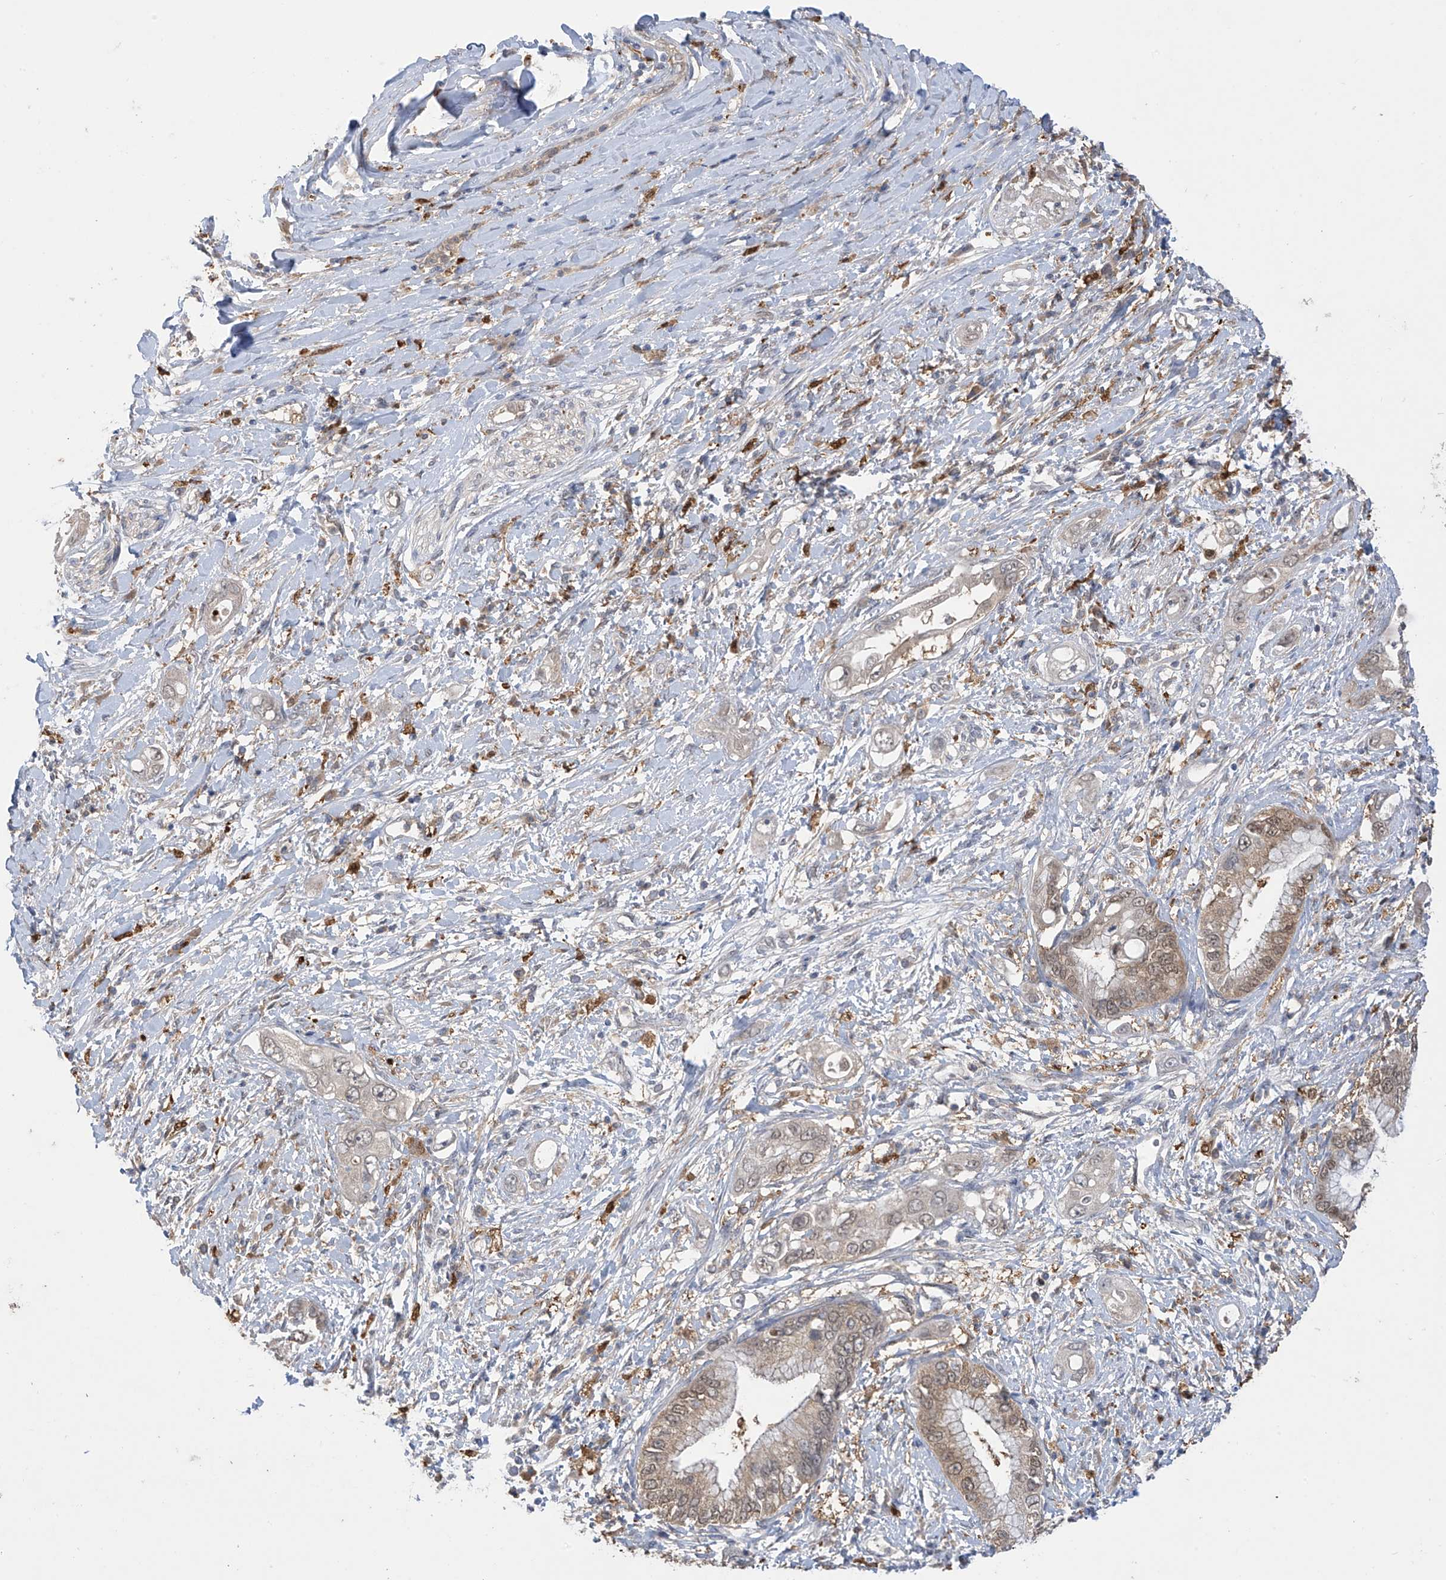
{"staining": {"intensity": "moderate", "quantity": ">75%", "location": "cytoplasmic/membranous,nuclear"}, "tissue": "pancreatic cancer", "cell_type": "Tumor cells", "image_type": "cancer", "snomed": [{"axis": "morphology", "description": "Inflammation, NOS"}, {"axis": "morphology", "description": "Adenocarcinoma, NOS"}, {"axis": "topography", "description": "Pancreas"}], "caption": "Human adenocarcinoma (pancreatic) stained for a protein (brown) displays moderate cytoplasmic/membranous and nuclear positive expression in approximately >75% of tumor cells.", "gene": "IDH1", "patient": {"sex": "female", "age": 56}}